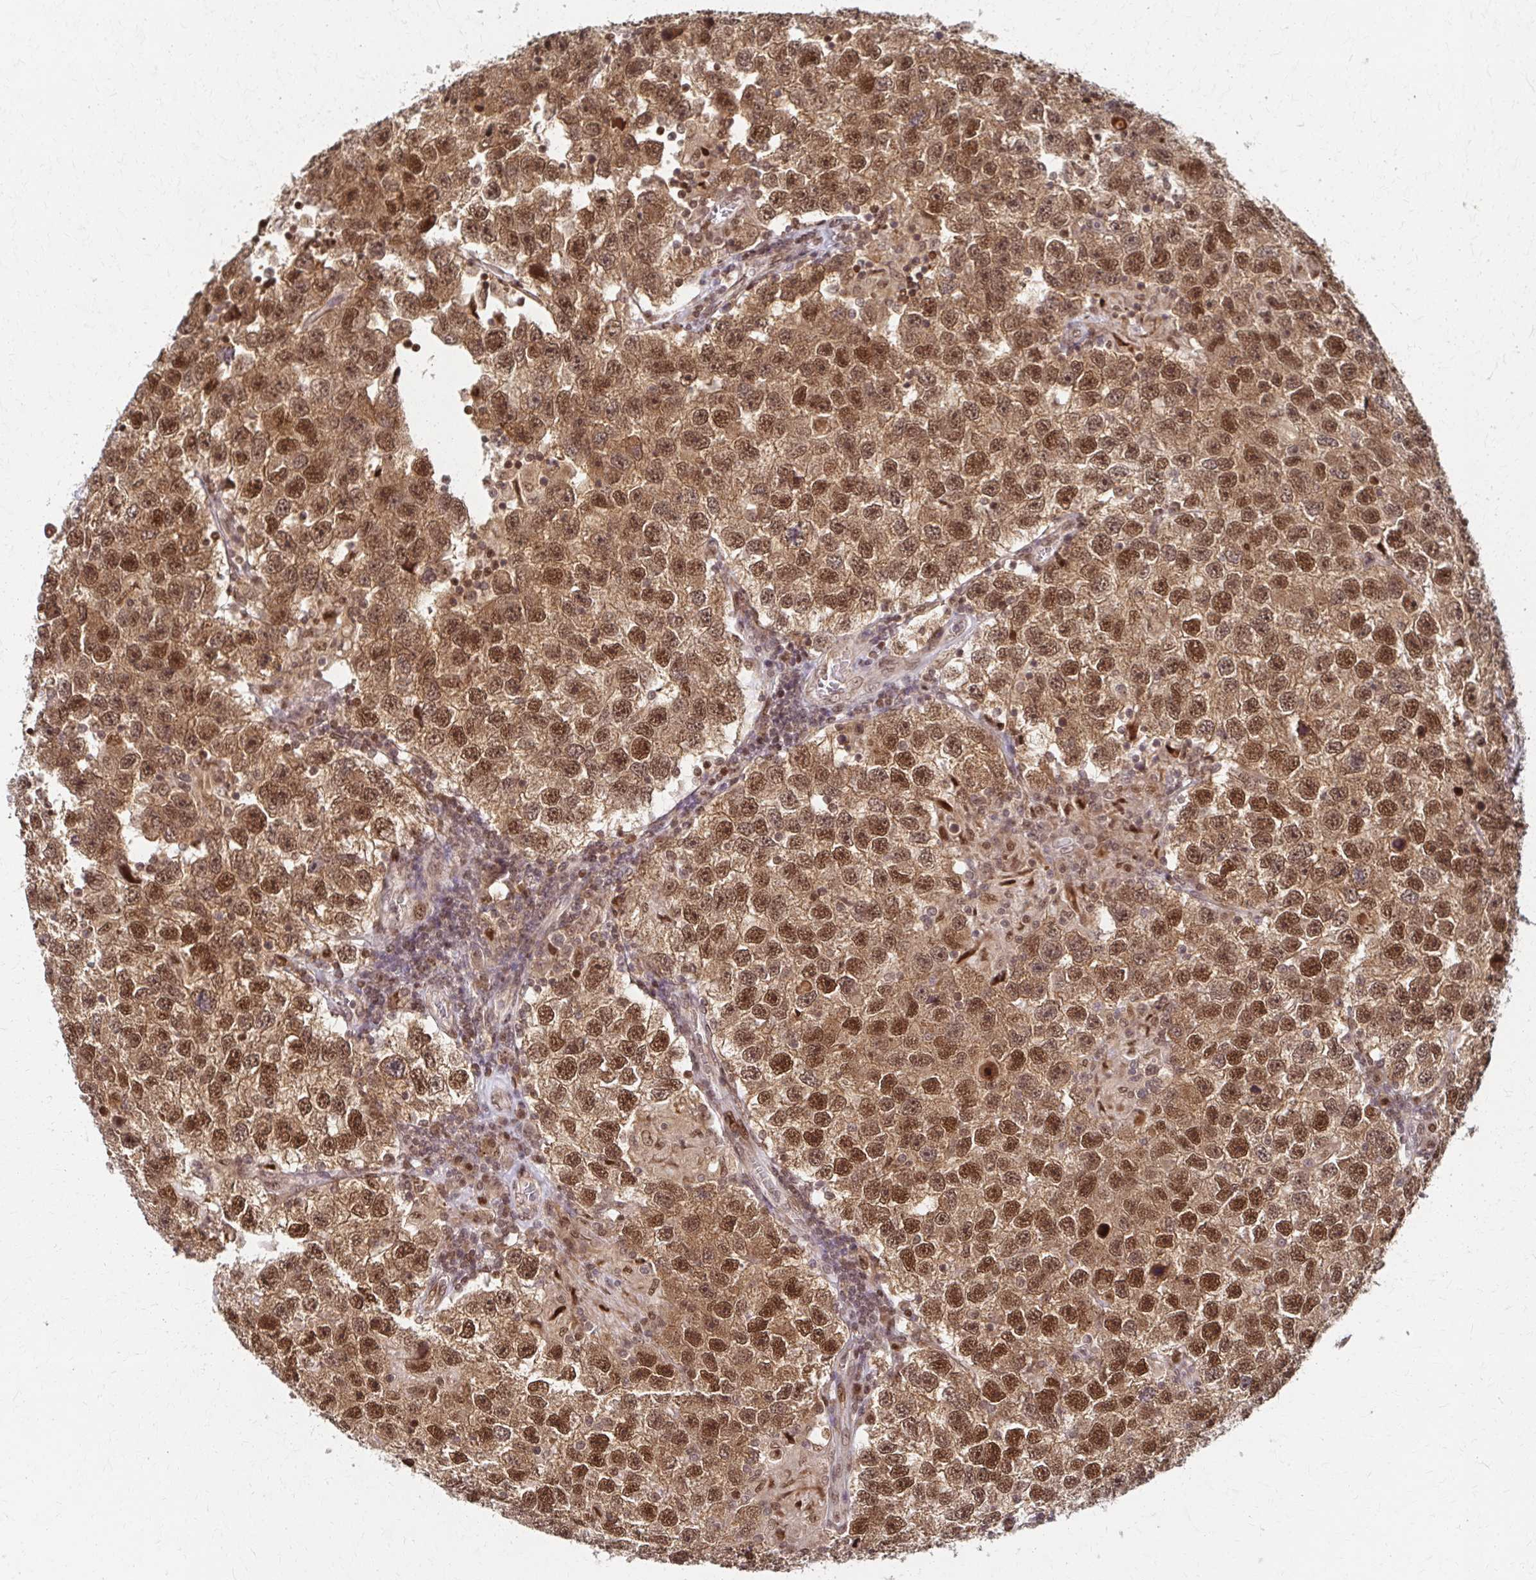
{"staining": {"intensity": "moderate", "quantity": ">75%", "location": "cytoplasmic/membranous,nuclear"}, "tissue": "testis cancer", "cell_type": "Tumor cells", "image_type": "cancer", "snomed": [{"axis": "morphology", "description": "Seminoma, NOS"}, {"axis": "topography", "description": "Testis"}], "caption": "There is medium levels of moderate cytoplasmic/membranous and nuclear staining in tumor cells of testis cancer (seminoma), as demonstrated by immunohistochemical staining (brown color).", "gene": "PSMD7", "patient": {"sex": "male", "age": 26}}